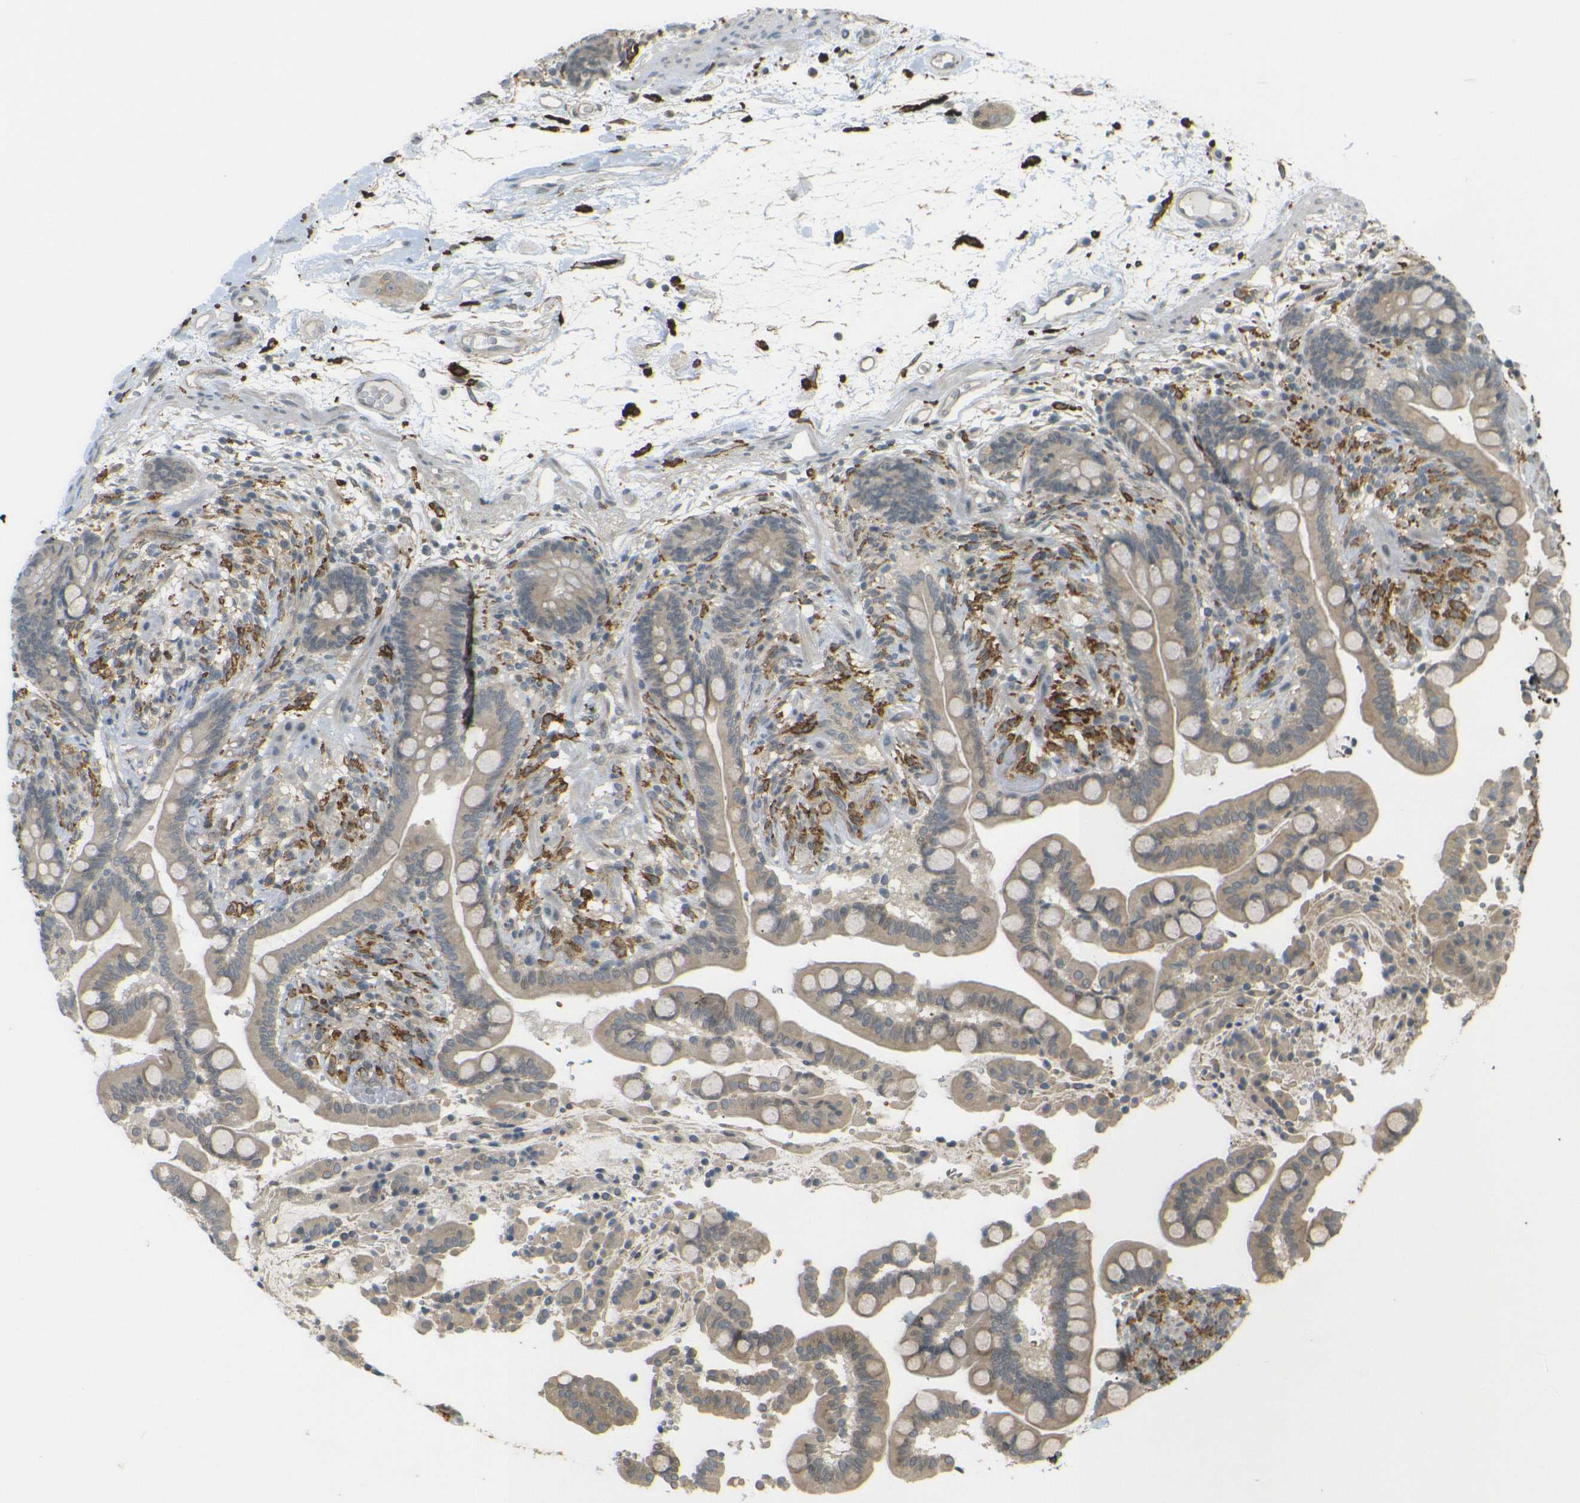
{"staining": {"intensity": "negative", "quantity": "none", "location": "none"}, "tissue": "colon", "cell_type": "Endothelial cells", "image_type": "normal", "snomed": [{"axis": "morphology", "description": "Normal tissue, NOS"}, {"axis": "topography", "description": "Colon"}], "caption": "The micrograph exhibits no staining of endothelial cells in unremarkable colon.", "gene": "DAB2", "patient": {"sex": "male", "age": 73}}